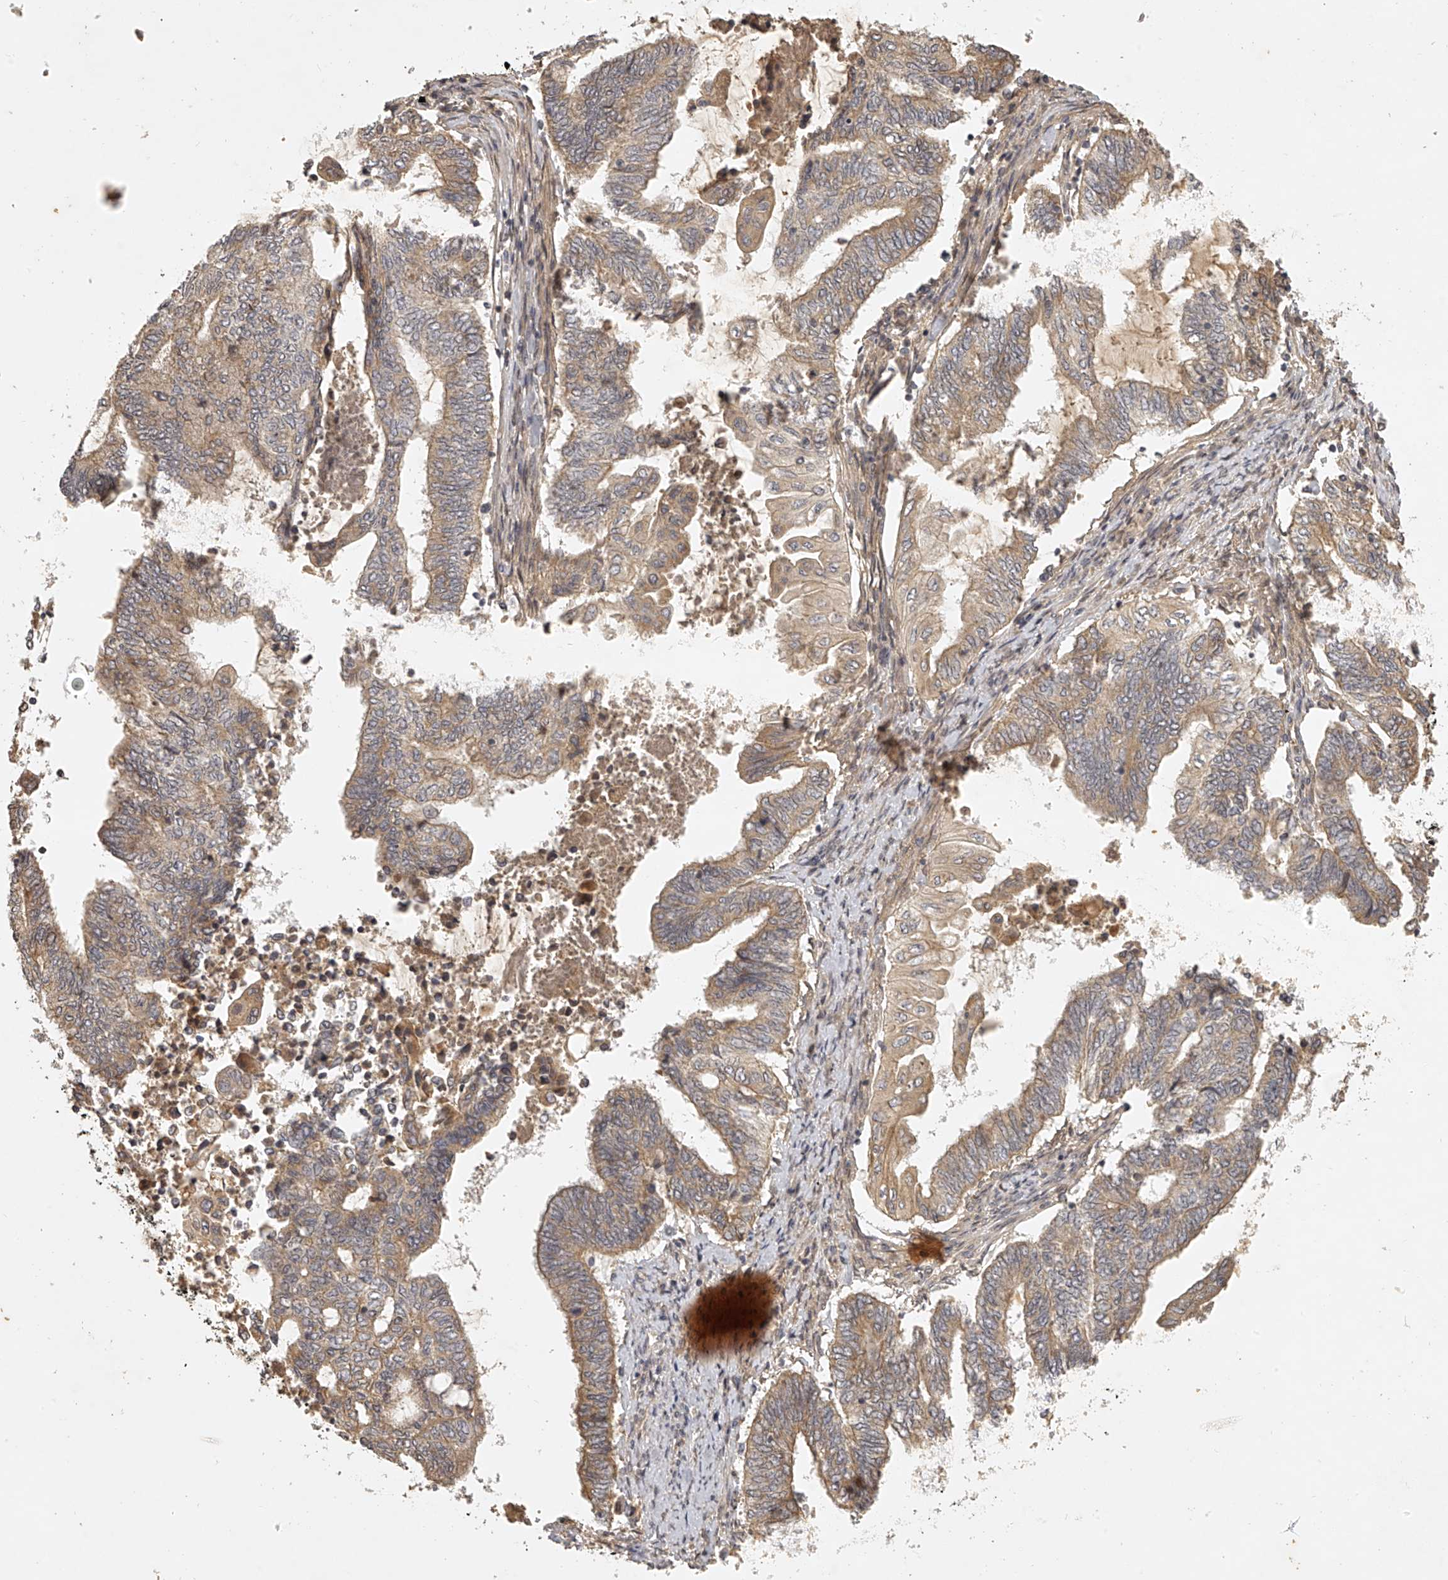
{"staining": {"intensity": "weak", "quantity": ">75%", "location": "cytoplasmic/membranous"}, "tissue": "endometrial cancer", "cell_type": "Tumor cells", "image_type": "cancer", "snomed": [{"axis": "morphology", "description": "Adenocarcinoma, NOS"}, {"axis": "topography", "description": "Uterus"}, {"axis": "topography", "description": "Endometrium"}], "caption": "Tumor cells exhibit low levels of weak cytoplasmic/membranous positivity in about >75% of cells in human endometrial cancer (adenocarcinoma).", "gene": "NFS1", "patient": {"sex": "female", "age": 70}}